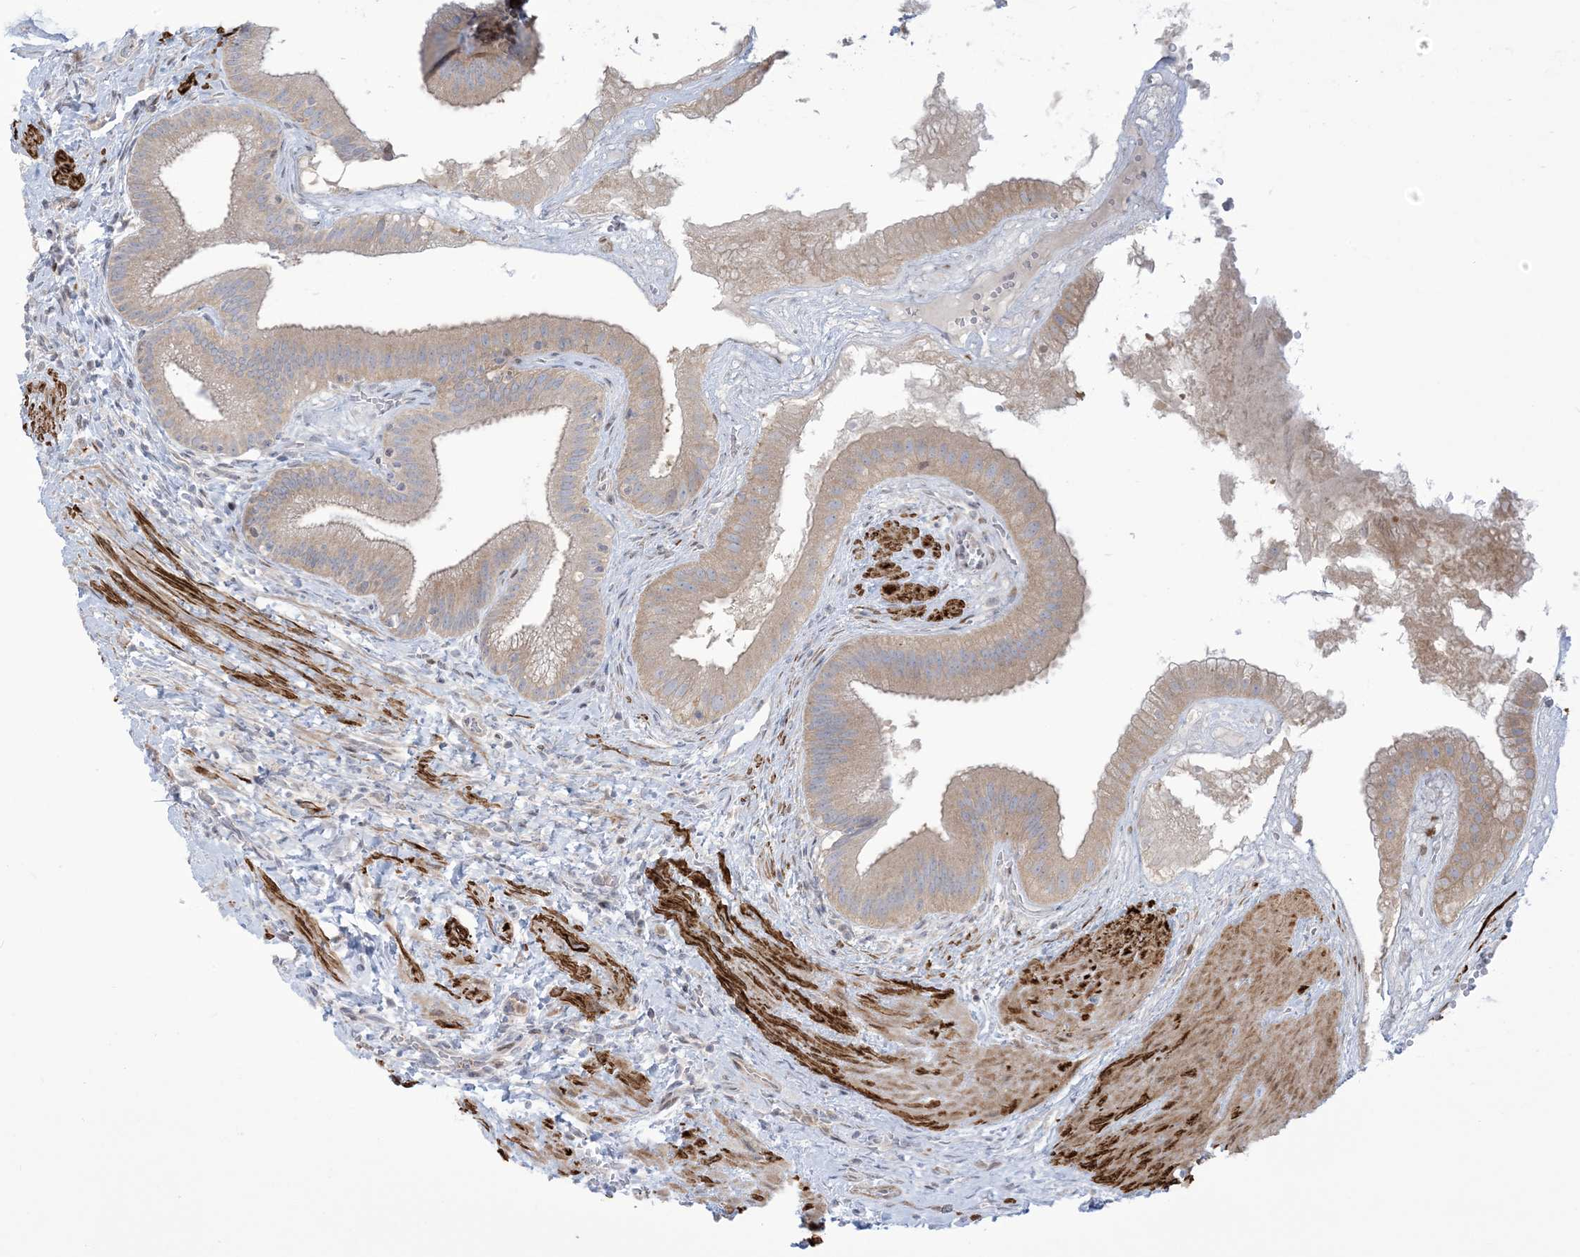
{"staining": {"intensity": "moderate", "quantity": "25%-75%", "location": "cytoplasmic/membranous"}, "tissue": "gallbladder", "cell_type": "Glandular cells", "image_type": "normal", "snomed": [{"axis": "morphology", "description": "Normal tissue, NOS"}, {"axis": "topography", "description": "Gallbladder"}], "caption": "This histopathology image displays immunohistochemistry (IHC) staining of unremarkable human gallbladder, with medium moderate cytoplasmic/membranous staining in approximately 25%-75% of glandular cells.", "gene": "AFTPH", "patient": {"sex": "male", "age": 55}}